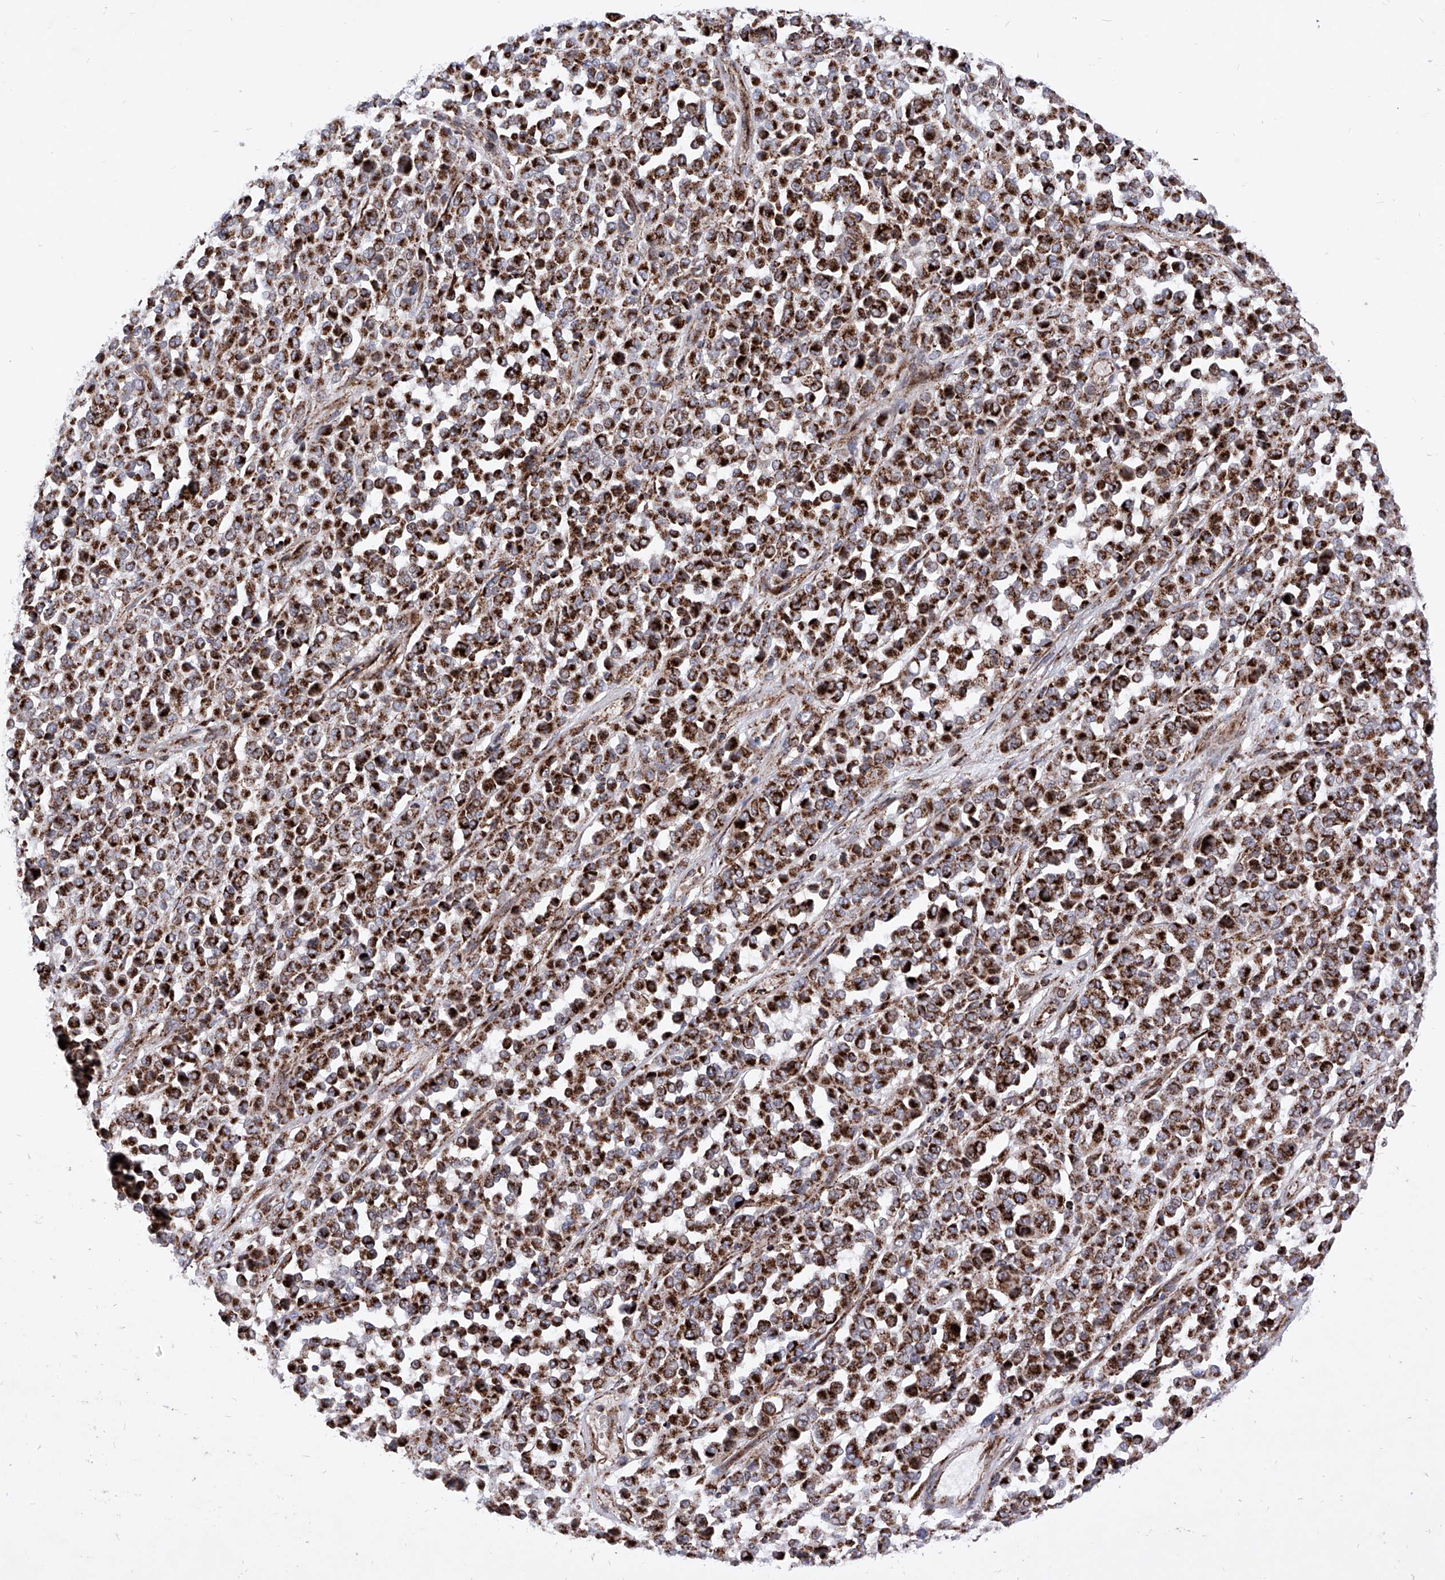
{"staining": {"intensity": "strong", "quantity": ">75%", "location": "cytoplasmic/membranous"}, "tissue": "melanoma", "cell_type": "Tumor cells", "image_type": "cancer", "snomed": [{"axis": "morphology", "description": "Malignant melanoma, Metastatic site"}, {"axis": "topography", "description": "Pancreas"}], "caption": "Protein expression analysis of melanoma displays strong cytoplasmic/membranous expression in about >75% of tumor cells. (DAB (3,3'-diaminobenzidine) = brown stain, brightfield microscopy at high magnification).", "gene": "SEMA6A", "patient": {"sex": "female", "age": 30}}